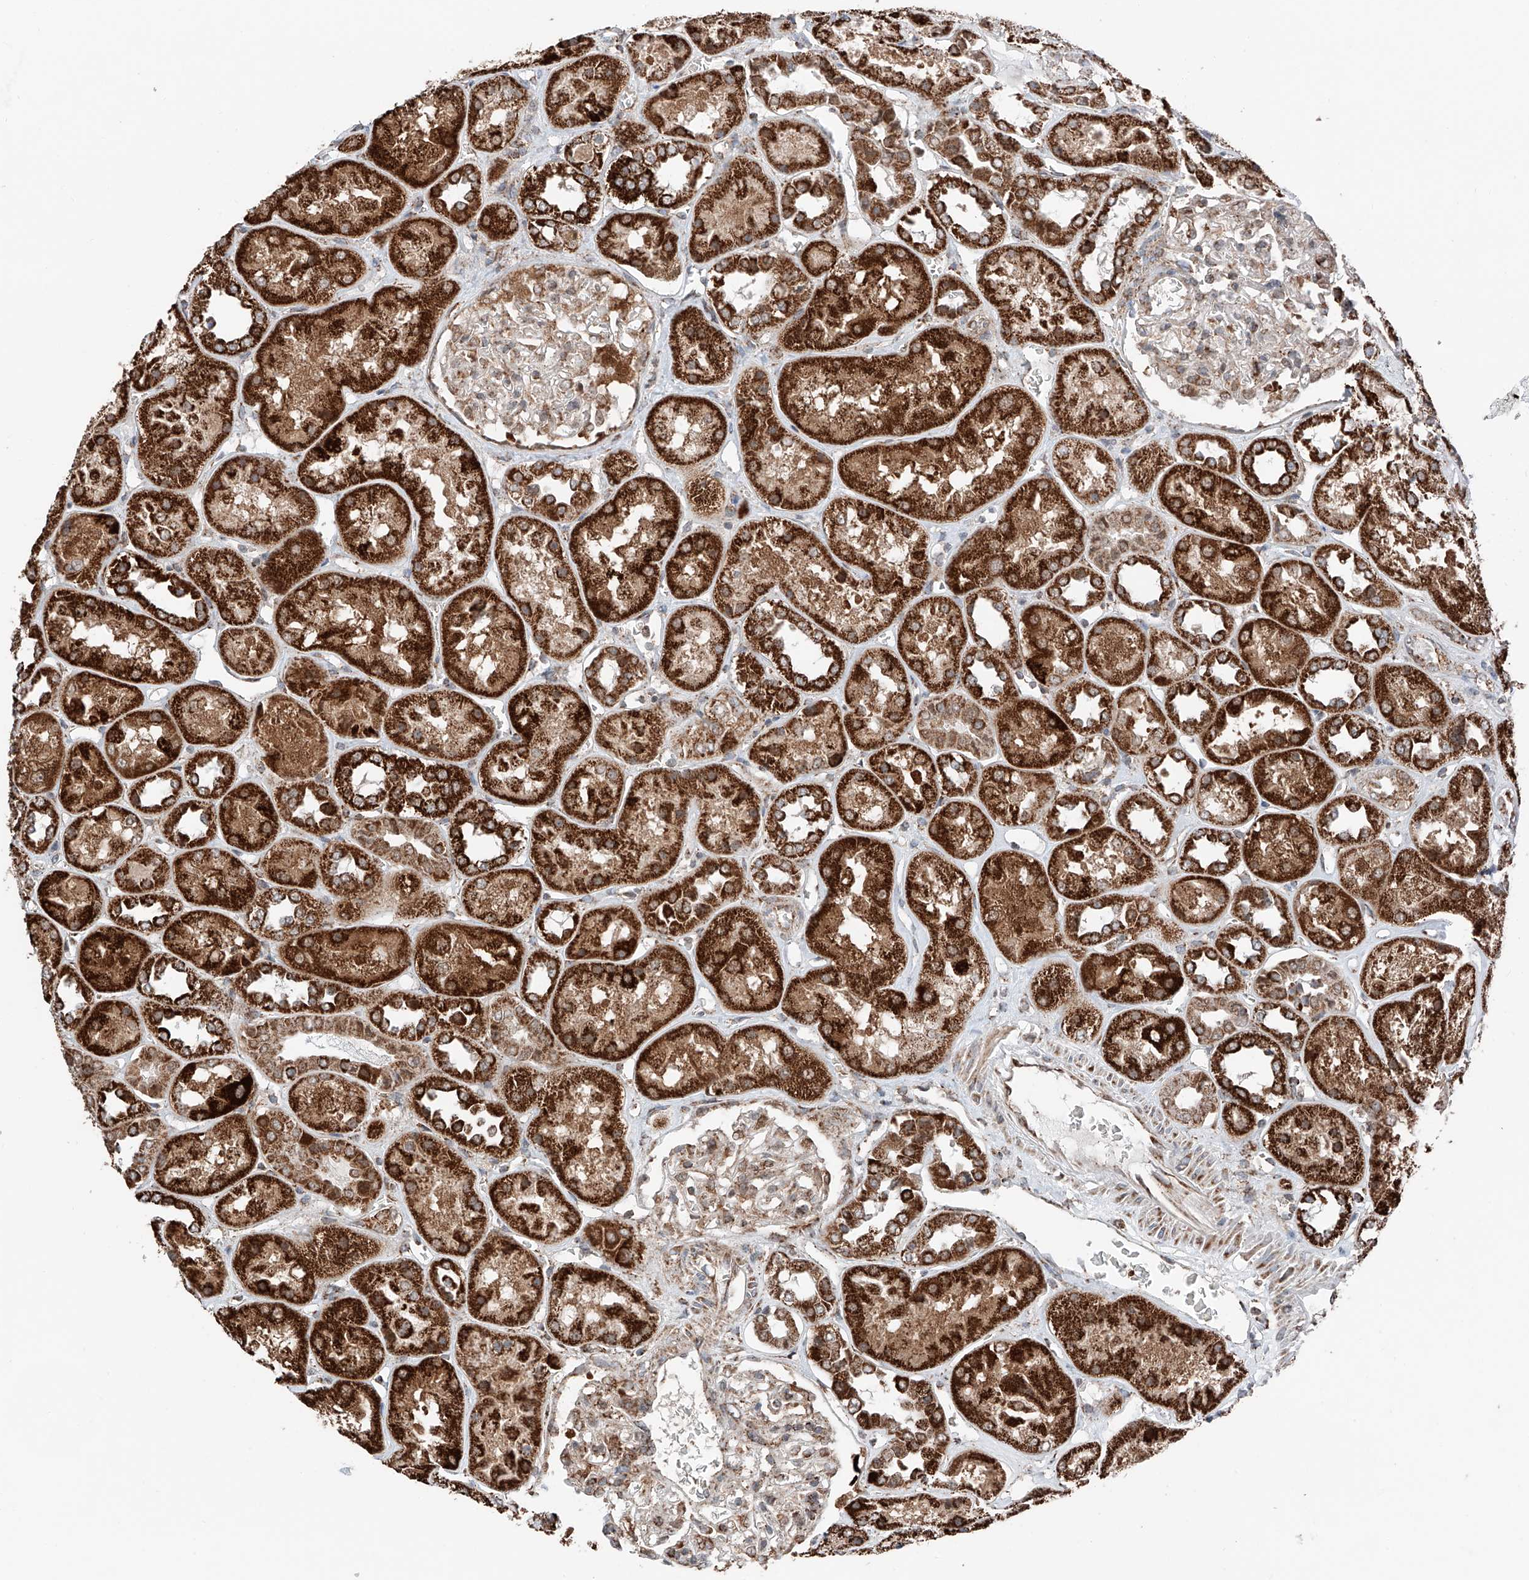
{"staining": {"intensity": "moderate", "quantity": "25%-75%", "location": "cytoplasmic/membranous"}, "tissue": "kidney", "cell_type": "Cells in glomeruli", "image_type": "normal", "snomed": [{"axis": "morphology", "description": "Normal tissue, NOS"}, {"axis": "topography", "description": "Kidney"}], "caption": "Kidney stained with a brown dye displays moderate cytoplasmic/membranous positive positivity in approximately 25%-75% of cells in glomeruli.", "gene": "ZSCAN29", "patient": {"sex": "male", "age": 70}}